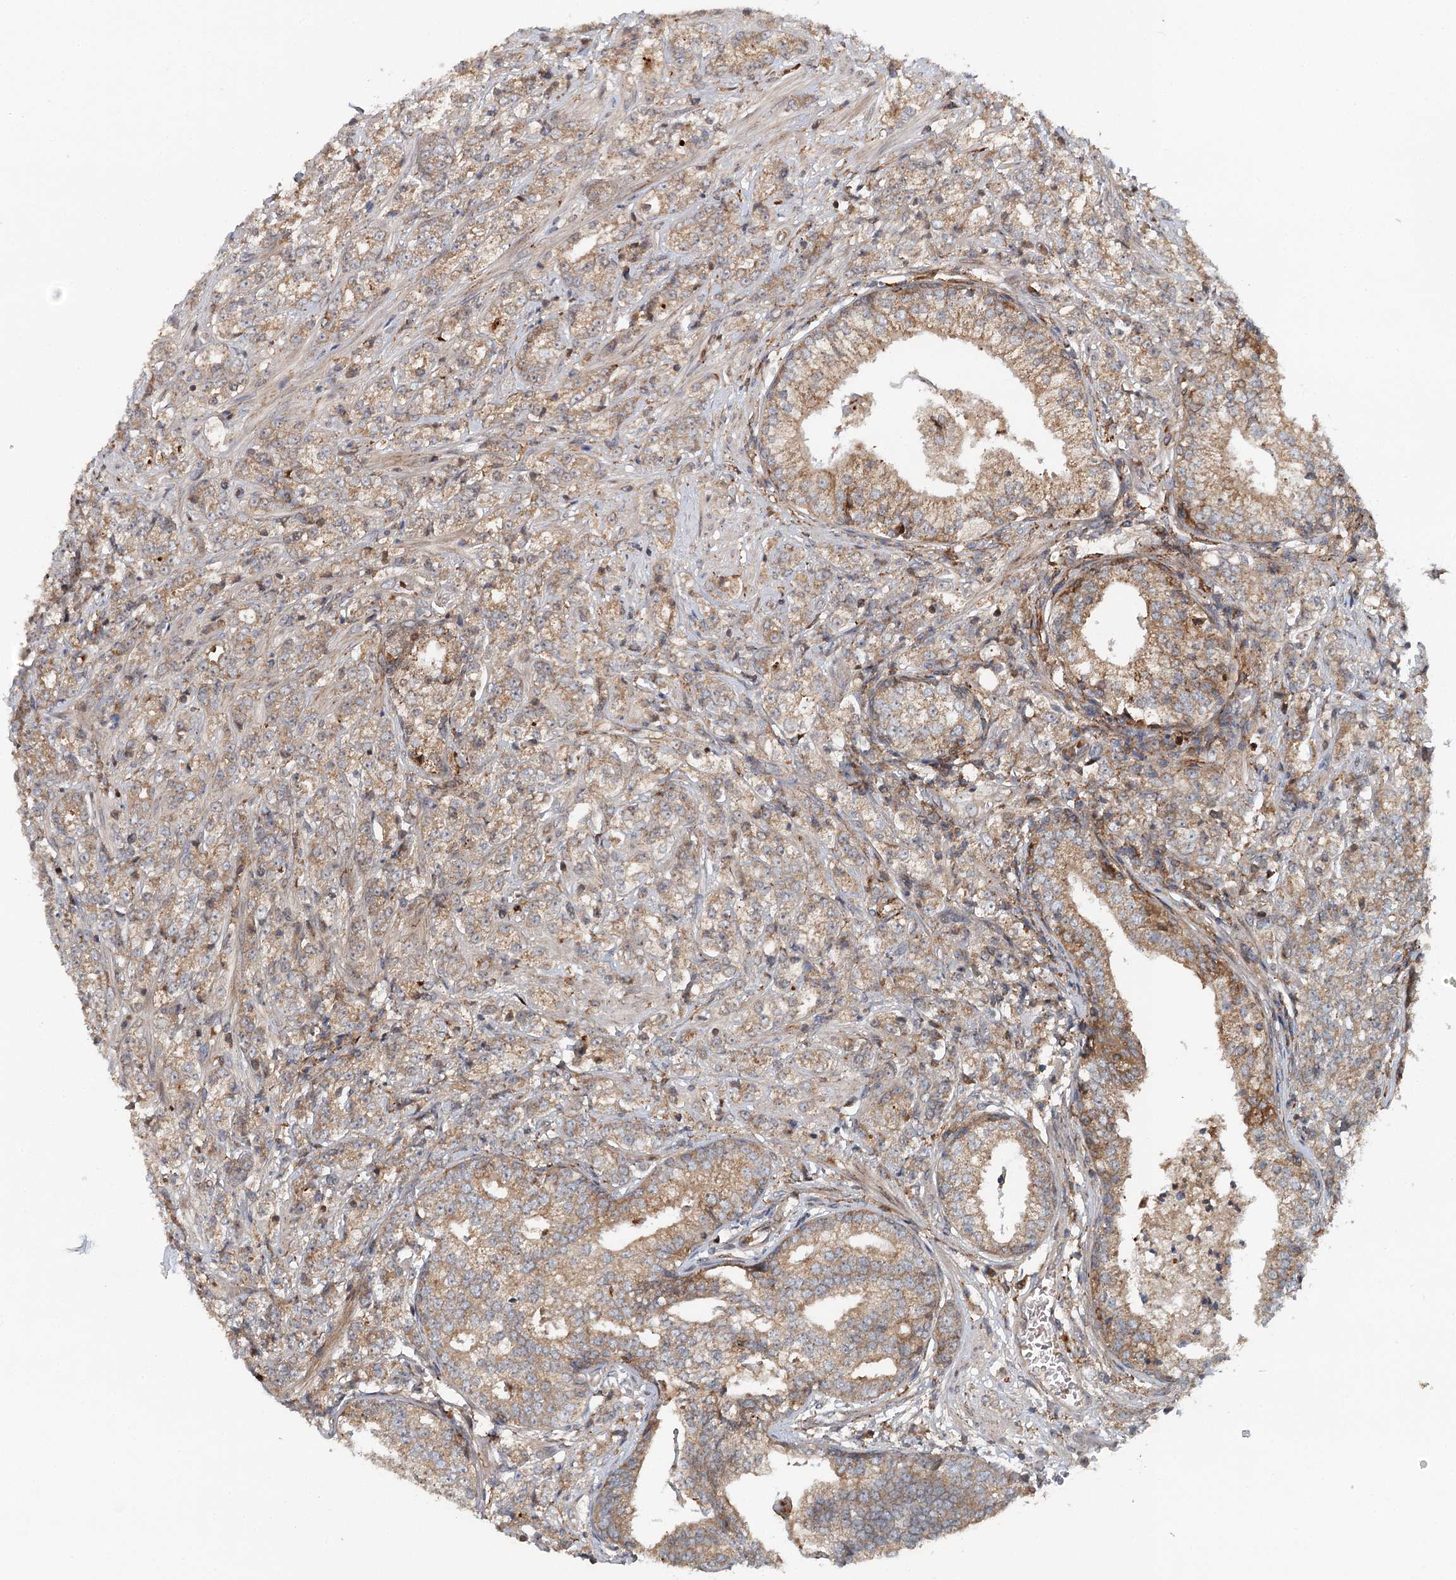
{"staining": {"intensity": "weak", "quantity": ">75%", "location": "cytoplasmic/membranous"}, "tissue": "prostate cancer", "cell_type": "Tumor cells", "image_type": "cancer", "snomed": [{"axis": "morphology", "description": "Adenocarcinoma, High grade"}, {"axis": "topography", "description": "Prostate"}], "caption": "An IHC histopathology image of tumor tissue is shown. Protein staining in brown highlights weak cytoplasmic/membranous positivity in prostate high-grade adenocarcinoma within tumor cells.", "gene": "RNF111", "patient": {"sex": "male", "age": 69}}